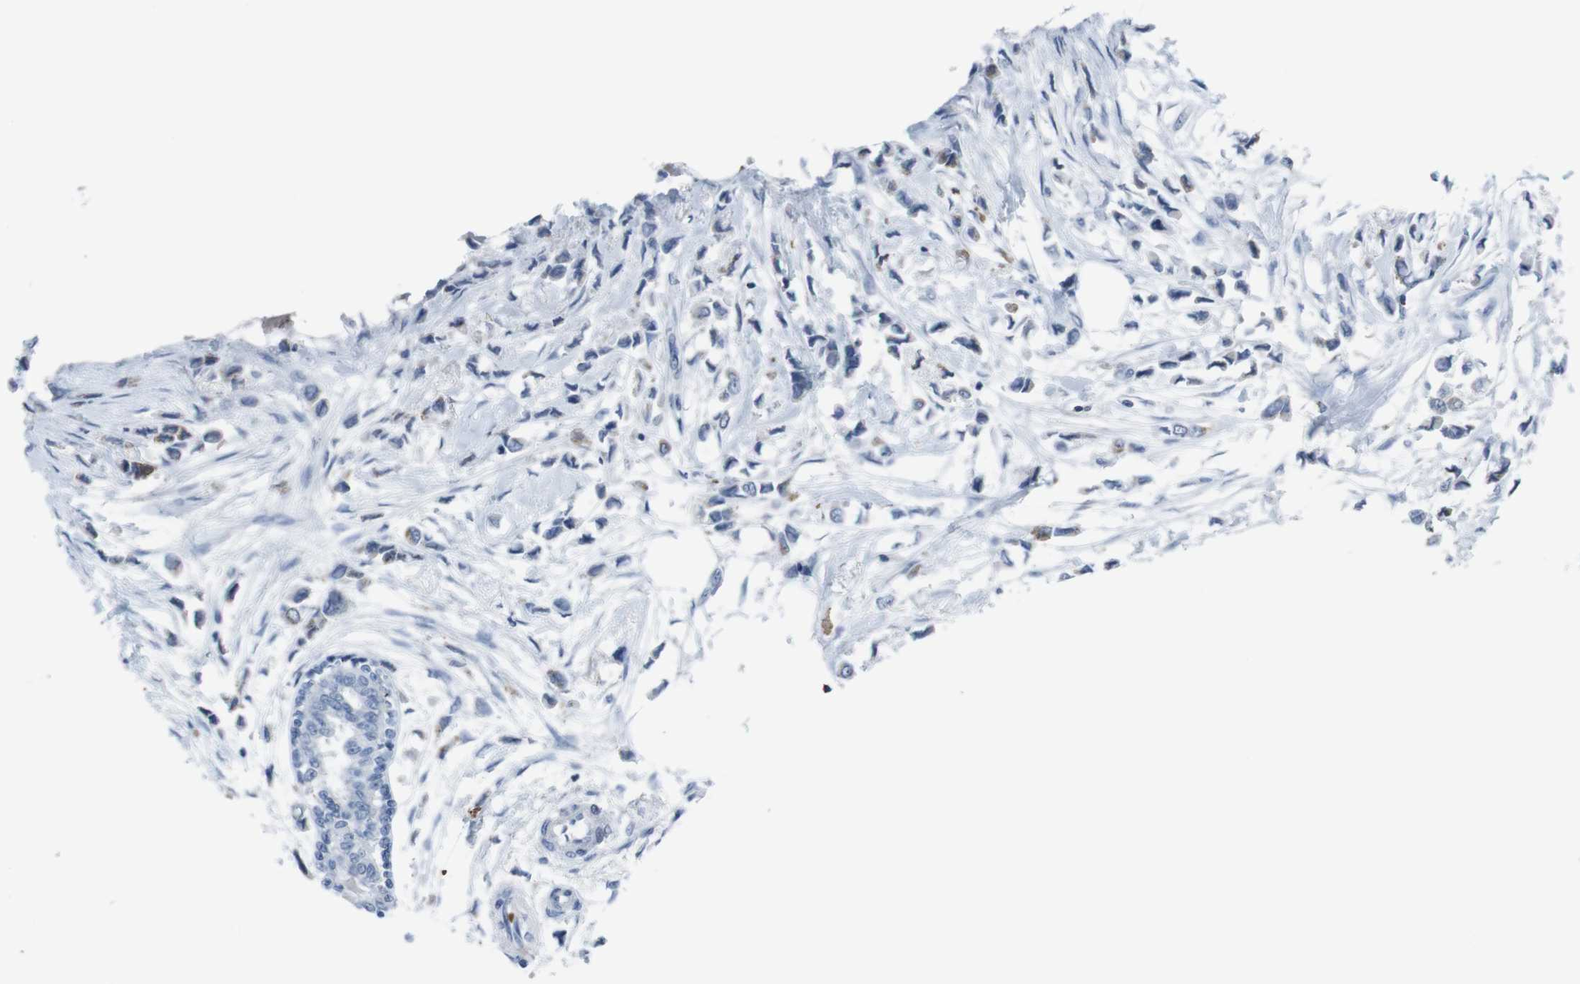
{"staining": {"intensity": "moderate", "quantity": "<25%", "location": "cytoplasmic/membranous"}, "tissue": "breast cancer", "cell_type": "Tumor cells", "image_type": "cancer", "snomed": [{"axis": "morphology", "description": "Lobular carcinoma"}, {"axis": "topography", "description": "Breast"}], "caption": "This histopathology image exhibits immunohistochemistry (IHC) staining of breast cancer, with low moderate cytoplasmic/membranous positivity in about <25% of tumor cells.", "gene": "ST6GAL1", "patient": {"sex": "female", "age": 51}}